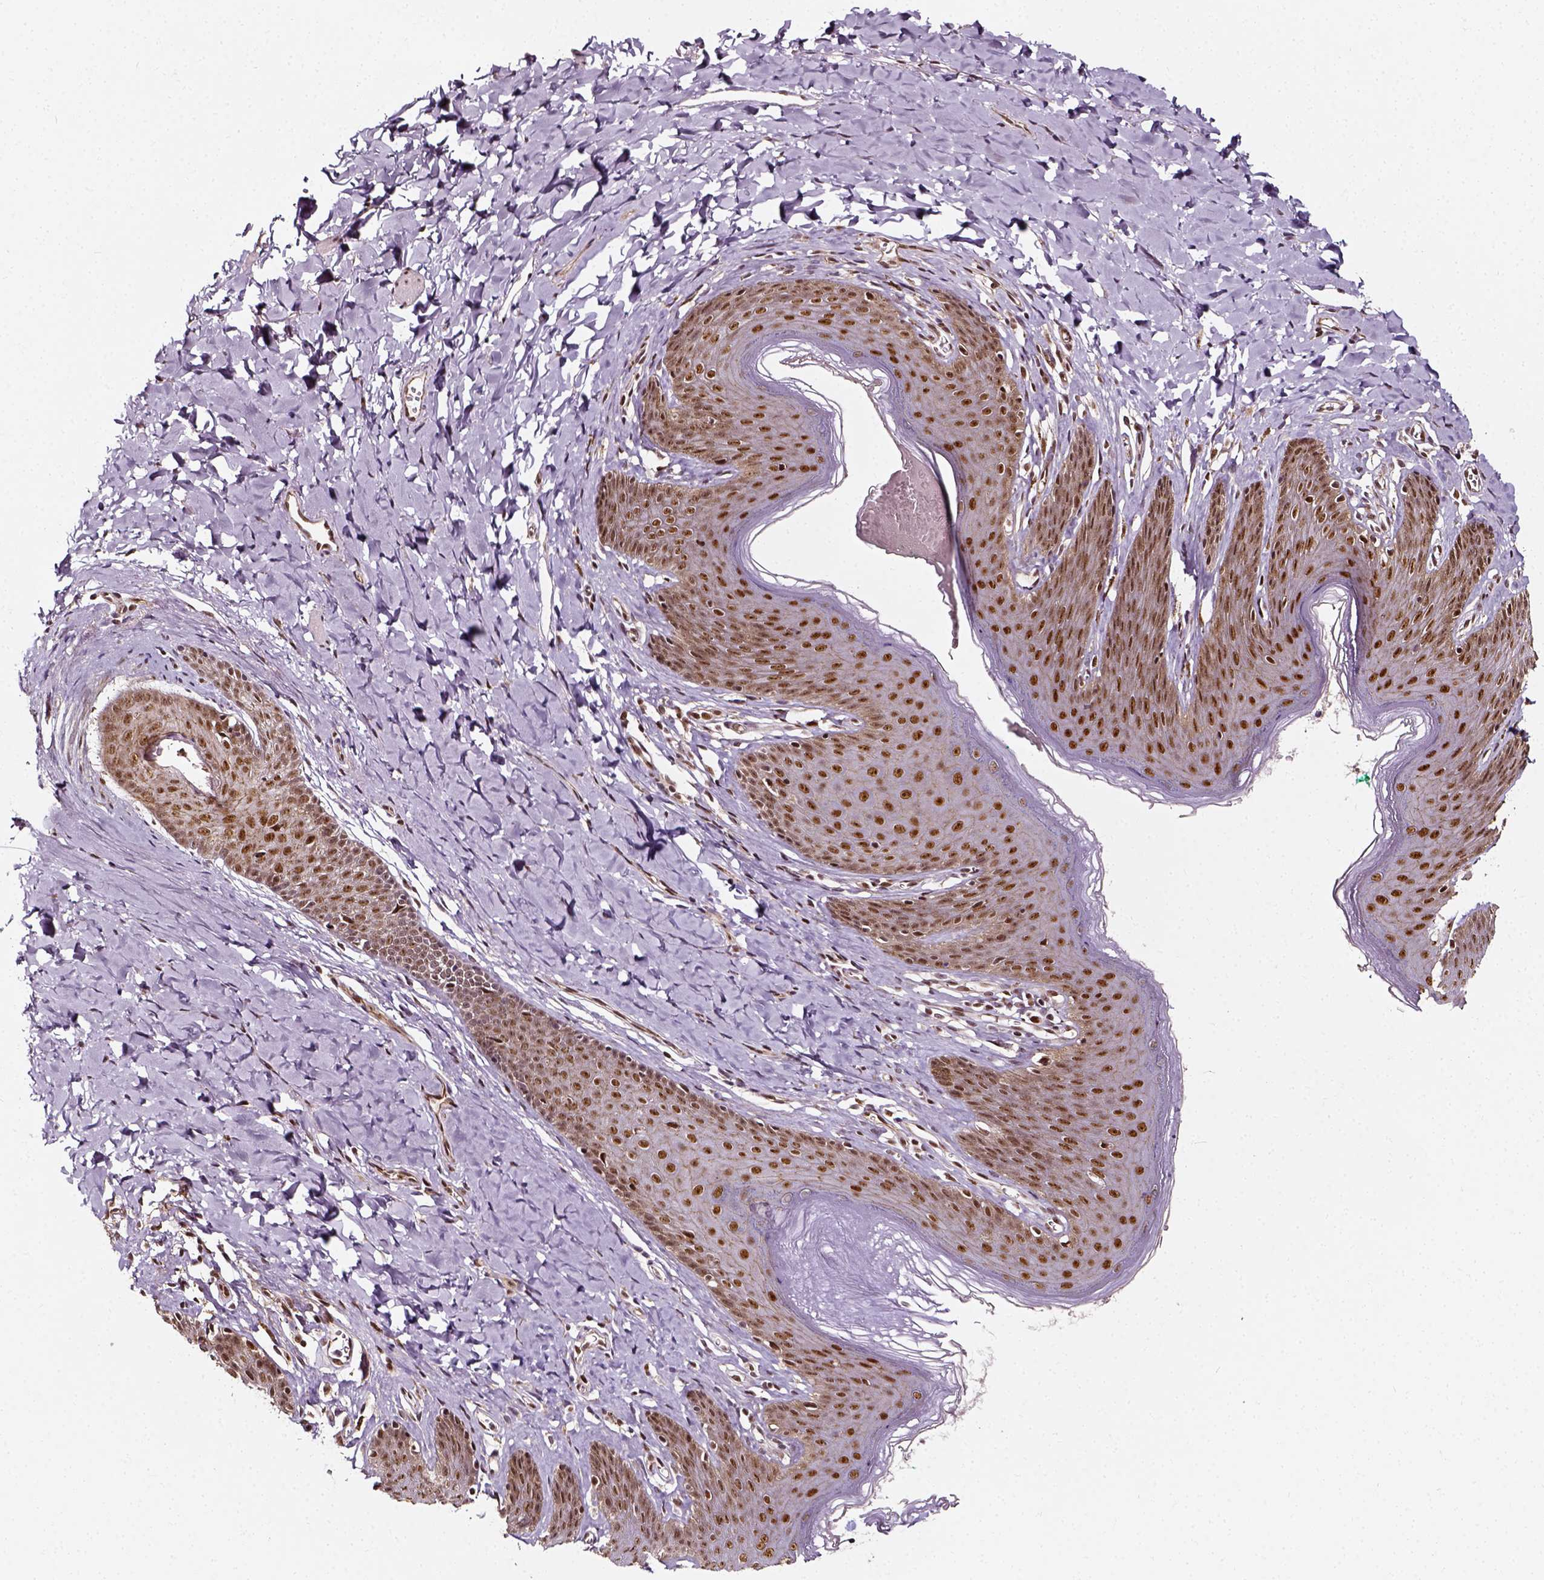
{"staining": {"intensity": "strong", "quantity": ">75%", "location": "nuclear"}, "tissue": "skin", "cell_type": "Epidermal cells", "image_type": "normal", "snomed": [{"axis": "morphology", "description": "Normal tissue, NOS"}, {"axis": "topography", "description": "Vulva"}, {"axis": "topography", "description": "Peripheral nerve tissue"}], "caption": "This image shows immunohistochemistry staining of normal skin, with high strong nuclear expression in approximately >75% of epidermal cells.", "gene": "NACC1", "patient": {"sex": "female", "age": 66}}